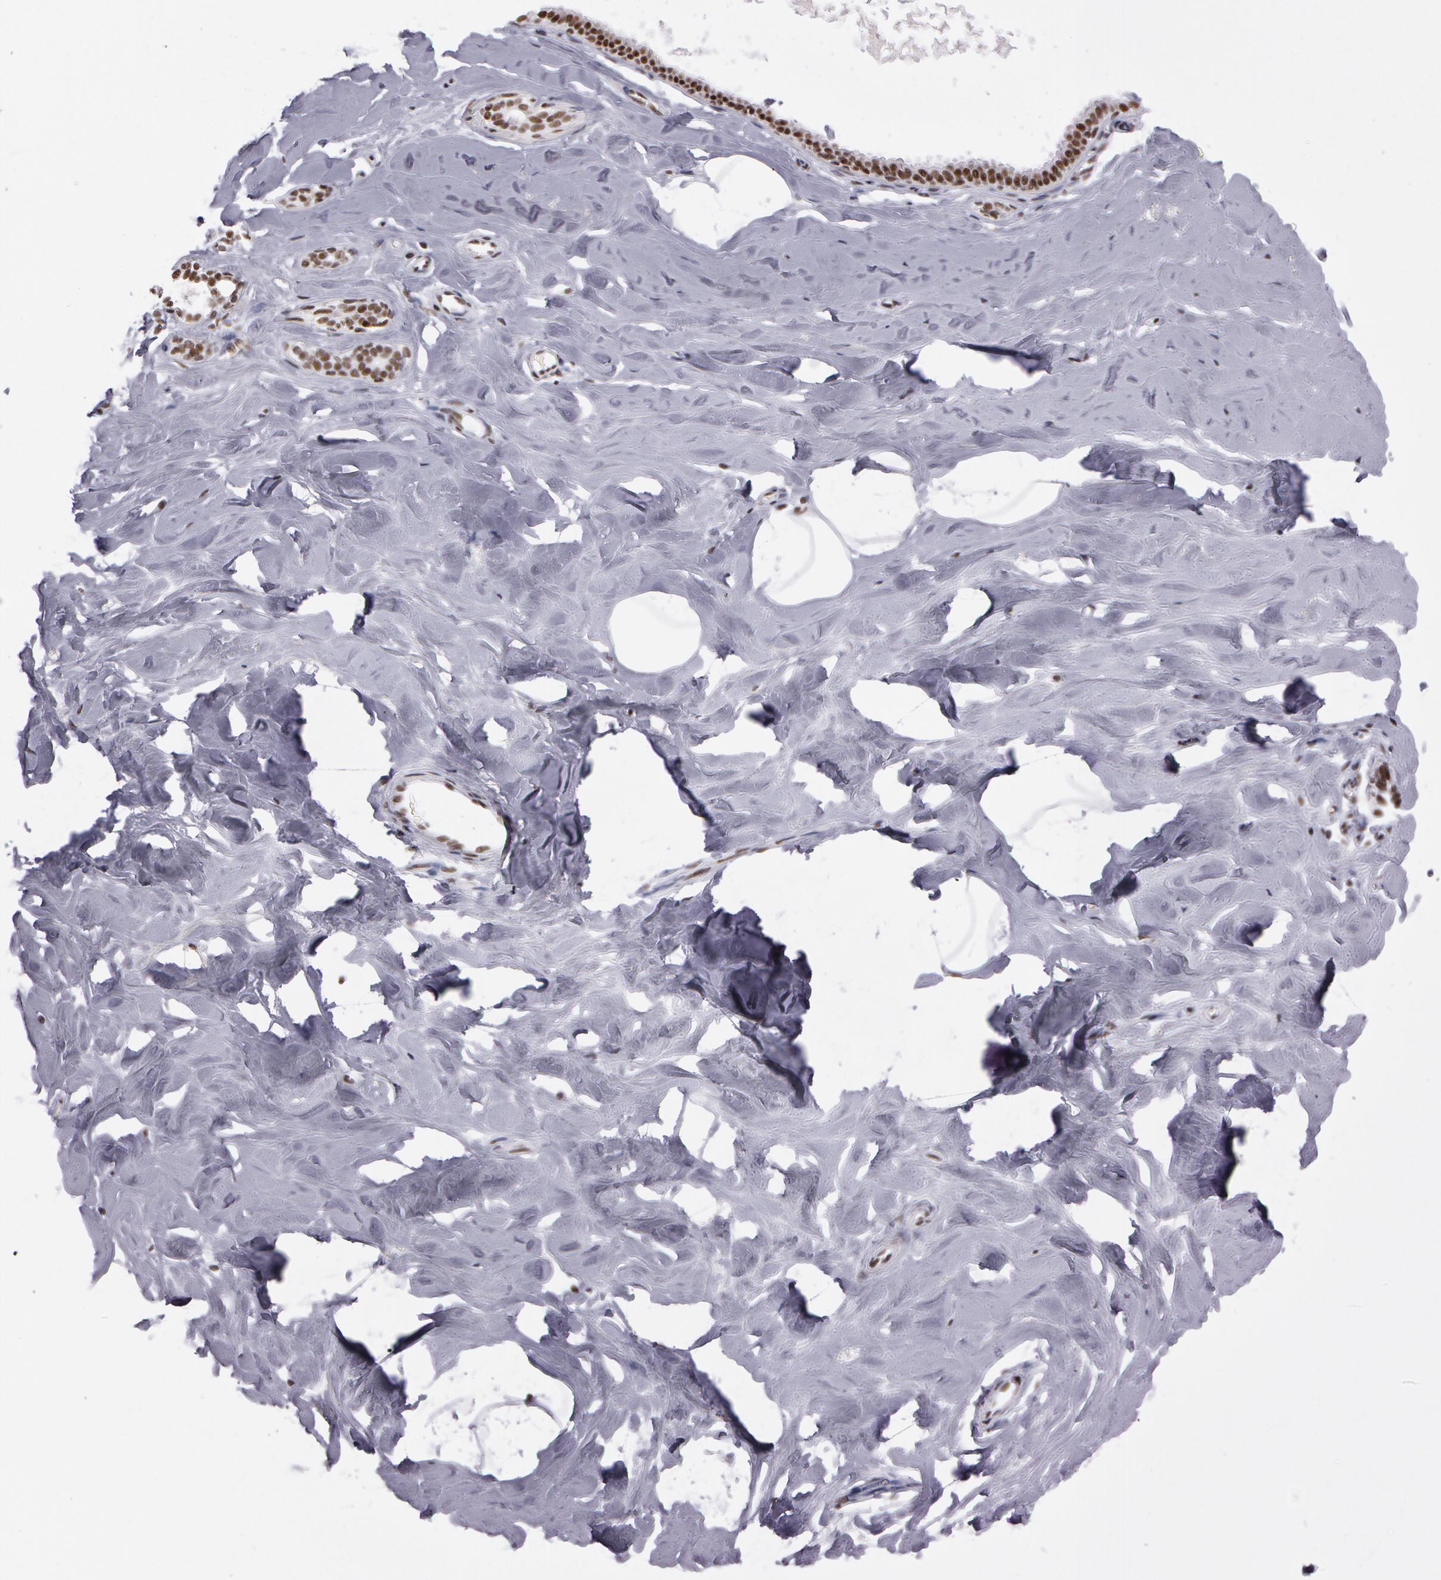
{"staining": {"intensity": "moderate", "quantity": ">75%", "location": "nuclear"}, "tissue": "breast", "cell_type": "Adipocytes", "image_type": "normal", "snomed": [{"axis": "morphology", "description": "Normal tissue, NOS"}, {"axis": "topography", "description": "Breast"}], "caption": "Protein expression analysis of benign breast shows moderate nuclear expression in about >75% of adipocytes.", "gene": "PNN", "patient": {"sex": "female", "age": 54}}